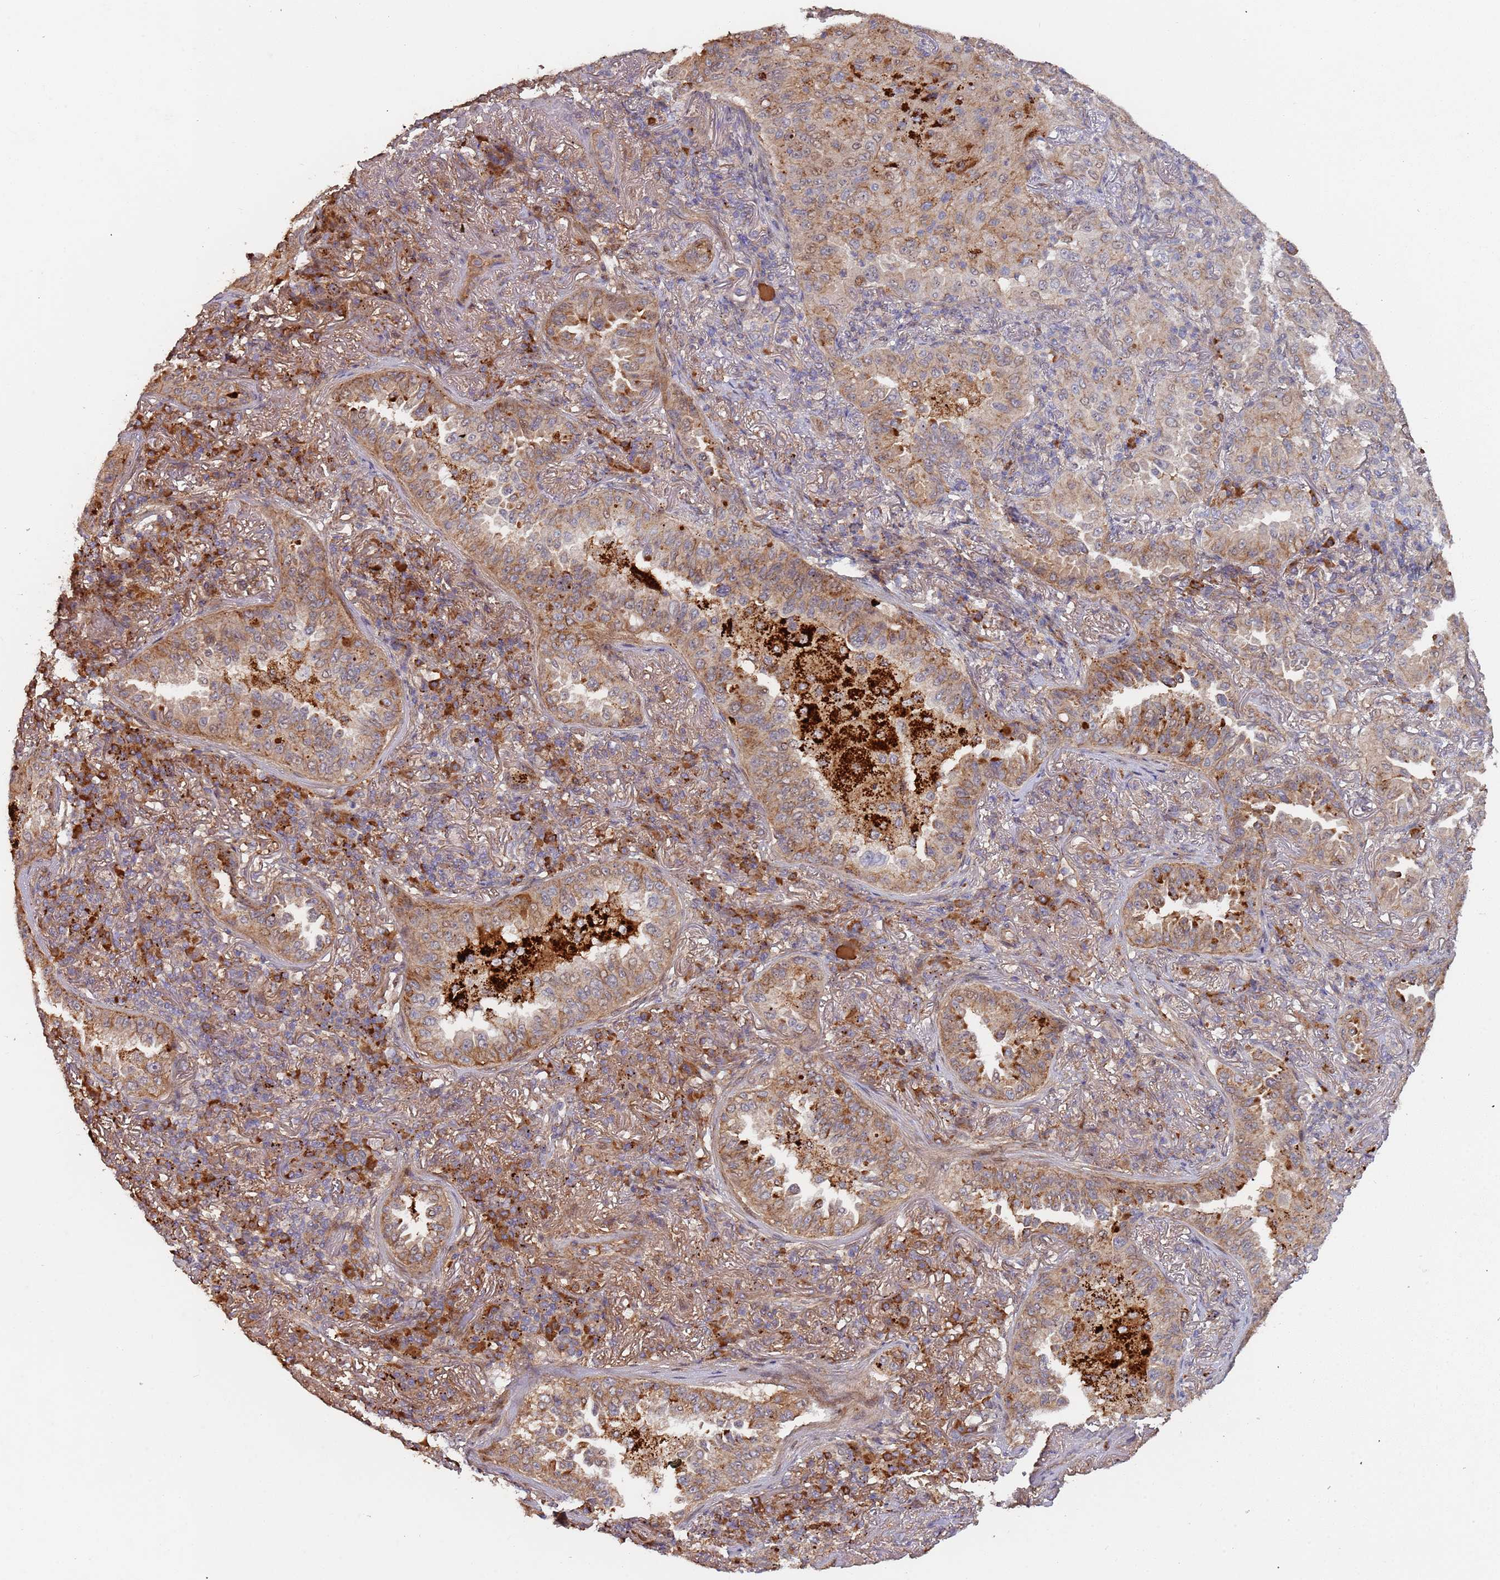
{"staining": {"intensity": "moderate", "quantity": ">75%", "location": "cytoplasmic/membranous"}, "tissue": "lung cancer", "cell_type": "Tumor cells", "image_type": "cancer", "snomed": [{"axis": "morphology", "description": "Adenocarcinoma, NOS"}, {"axis": "topography", "description": "Lung"}], "caption": "Immunohistochemistry (DAB) staining of human lung cancer exhibits moderate cytoplasmic/membranous protein expression in about >75% of tumor cells.", "gene": "KANSL1L", "patient": {"sex": "female", "age": 69}}